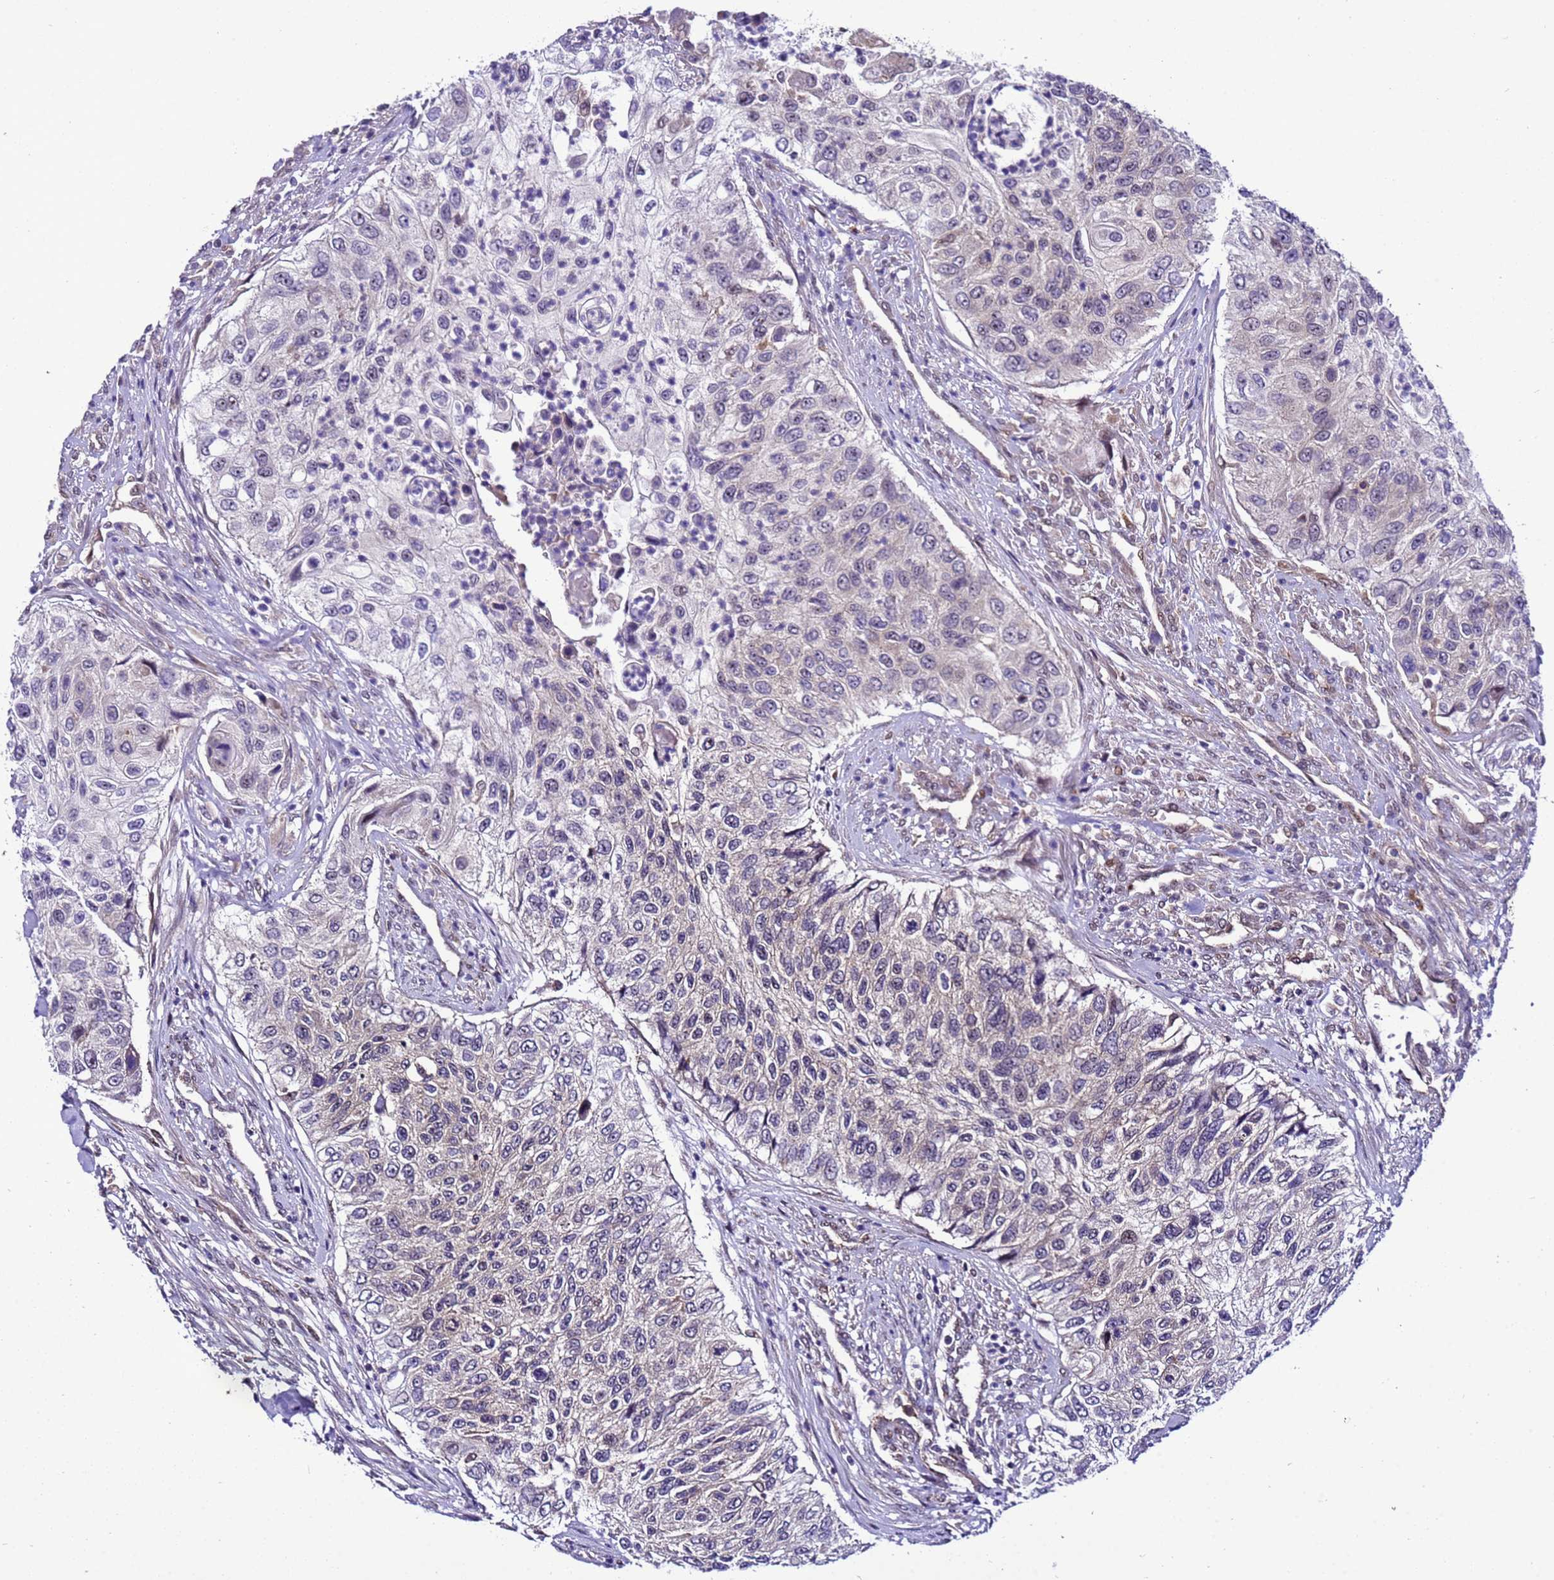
{"staining": {"intensity": "weak", "quantity": "<25%", "location": "cytoplasmic/membranous"}, "tissue": "urothelial cancer", "cell_type": "Tumor cells", "image_type": "cancer", "snomed": [{"axis": "morphology", "description": "Urothelial carcinoma, High grade"}, {"axis": "topography", "description": "Urinary bladder"}], "caption": "Immunohistochemistry of human high-grade urothelial carcinoma shows no positivity in tumor cells. The staining was performed using DAB to visualize the protein expression in brown, while the nuclei were stained in blue with hematoxylin (Magnification: 20x).", "gene": "RASD1", "patient": {"sex": "female", "age": 60}}